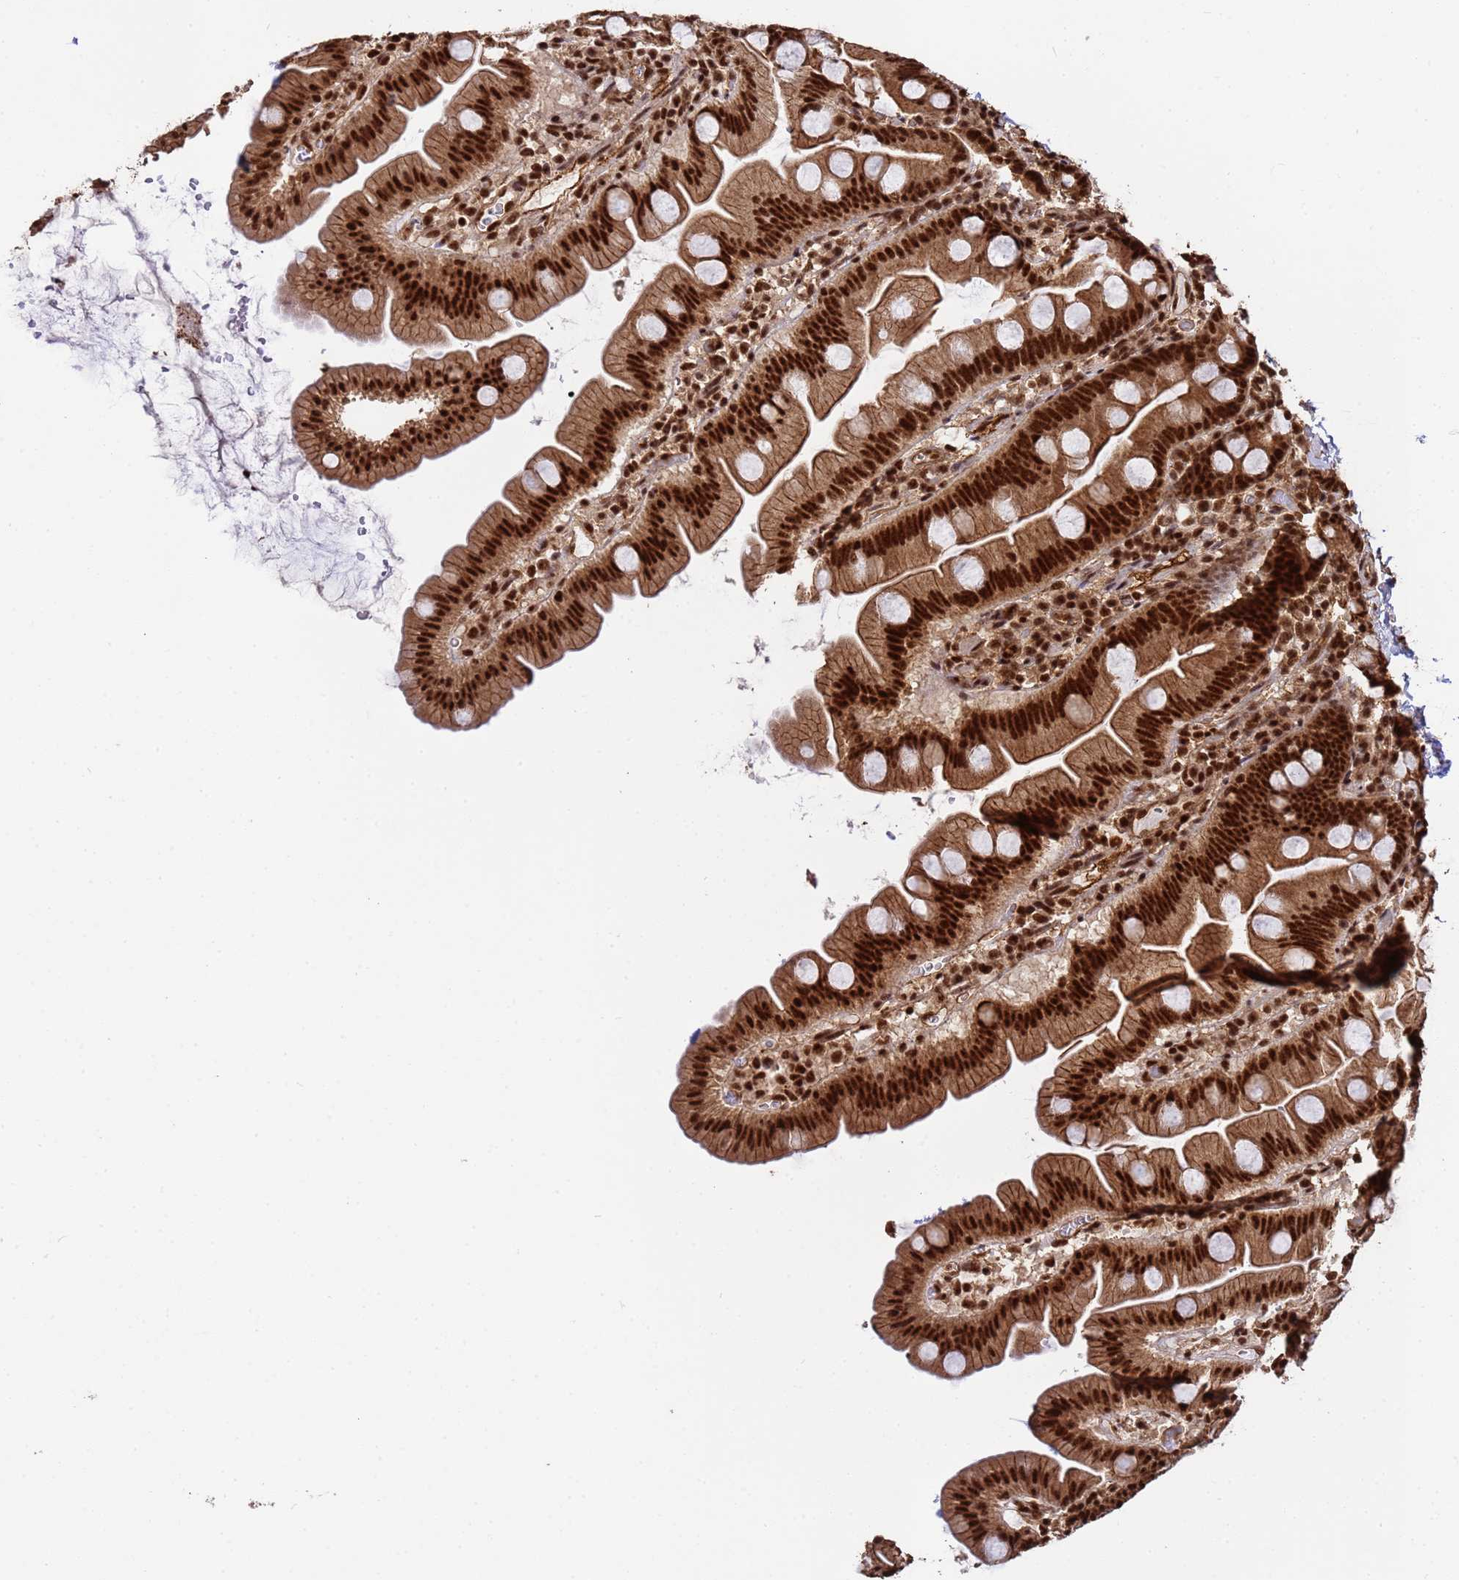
{"staining": {"intensity": "strong", "quantity": ">75%", "location": "cytoplasmic/membranous,nuclear"}, "tissue": "small intestine", "cell_type": "Glandular cells", "image_type": "normal", "snomed": [{"axis": "morphology", "description": "Normal tissue, NOS"}, {"axis": "topography", "description": "Small intestine"}], "caption": "A histopathology image showing strong cytoplasmic/membranous,nuclear positivity in approximately >75% of glandular cells in benign small intestine, as visualized by brown immunohistochemical staining.", "gene": "SYF2", "patient": {"sex": "female", "age": 68}}